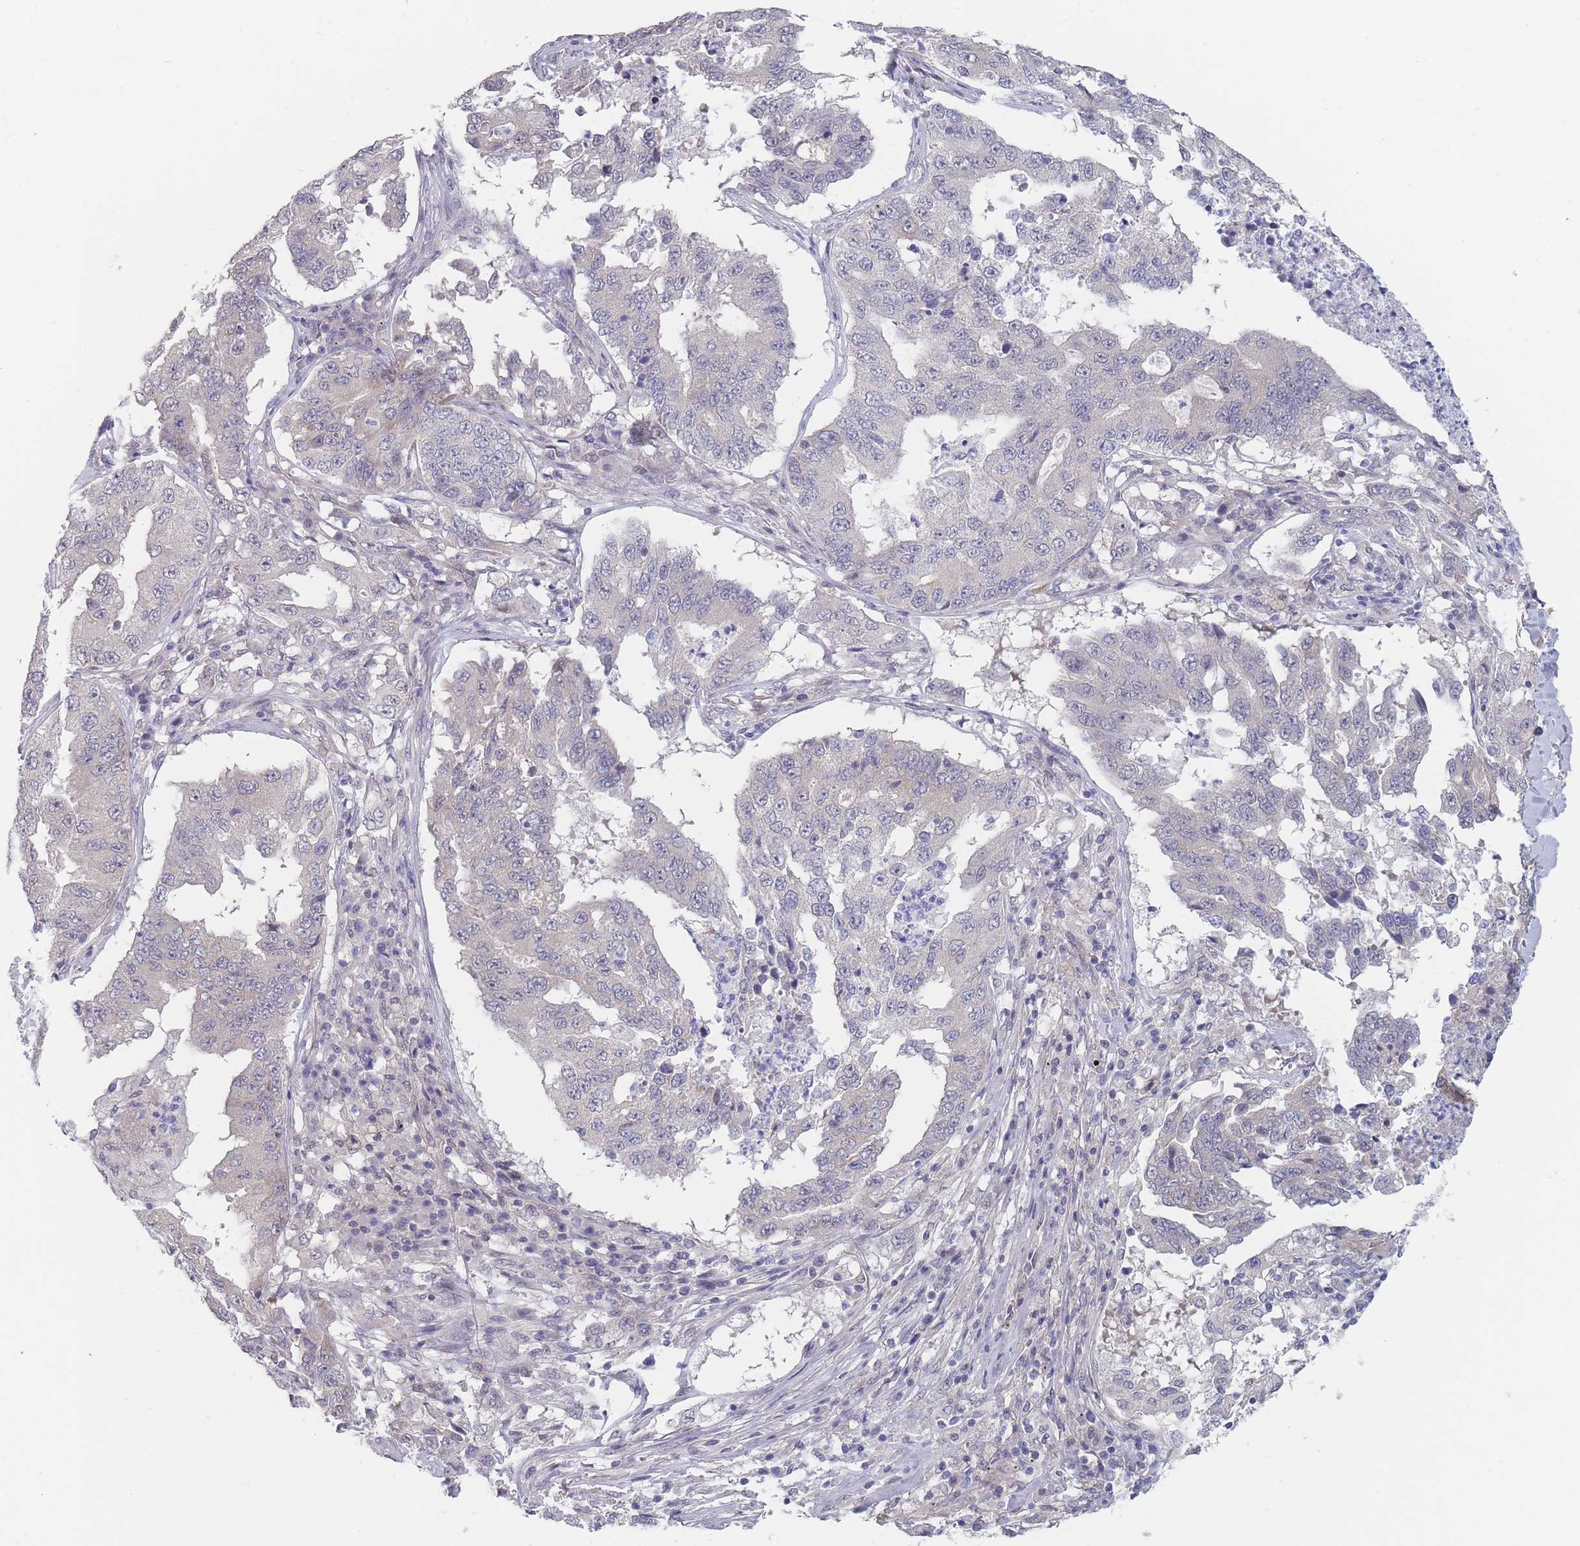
{"staining": {"intensity": "negative", "quantity": "none", "location": "none"}, "tissue": "lung cancer", "cell_type": "Tumor cells", "image_type": "cancer", "snomed": [{"axis": "morphology", "description": "Adenocarcinoma, NOS"}, {"axis": "topography", "description": "Lung"}], "caption": "Immunohistochemistry (IHC) histopathology image of neoplastic tissue: human lung cancer stained with DAB displays no significant protein expression in tumor cells. The staining was performed using DAB to visualize the protein expression in brown, while the nuclei were stained in blue with hematoxylin (Magnification: 20x).", "gene": "ANKRD10", "patient": {"sex": "female", "age": 51}}